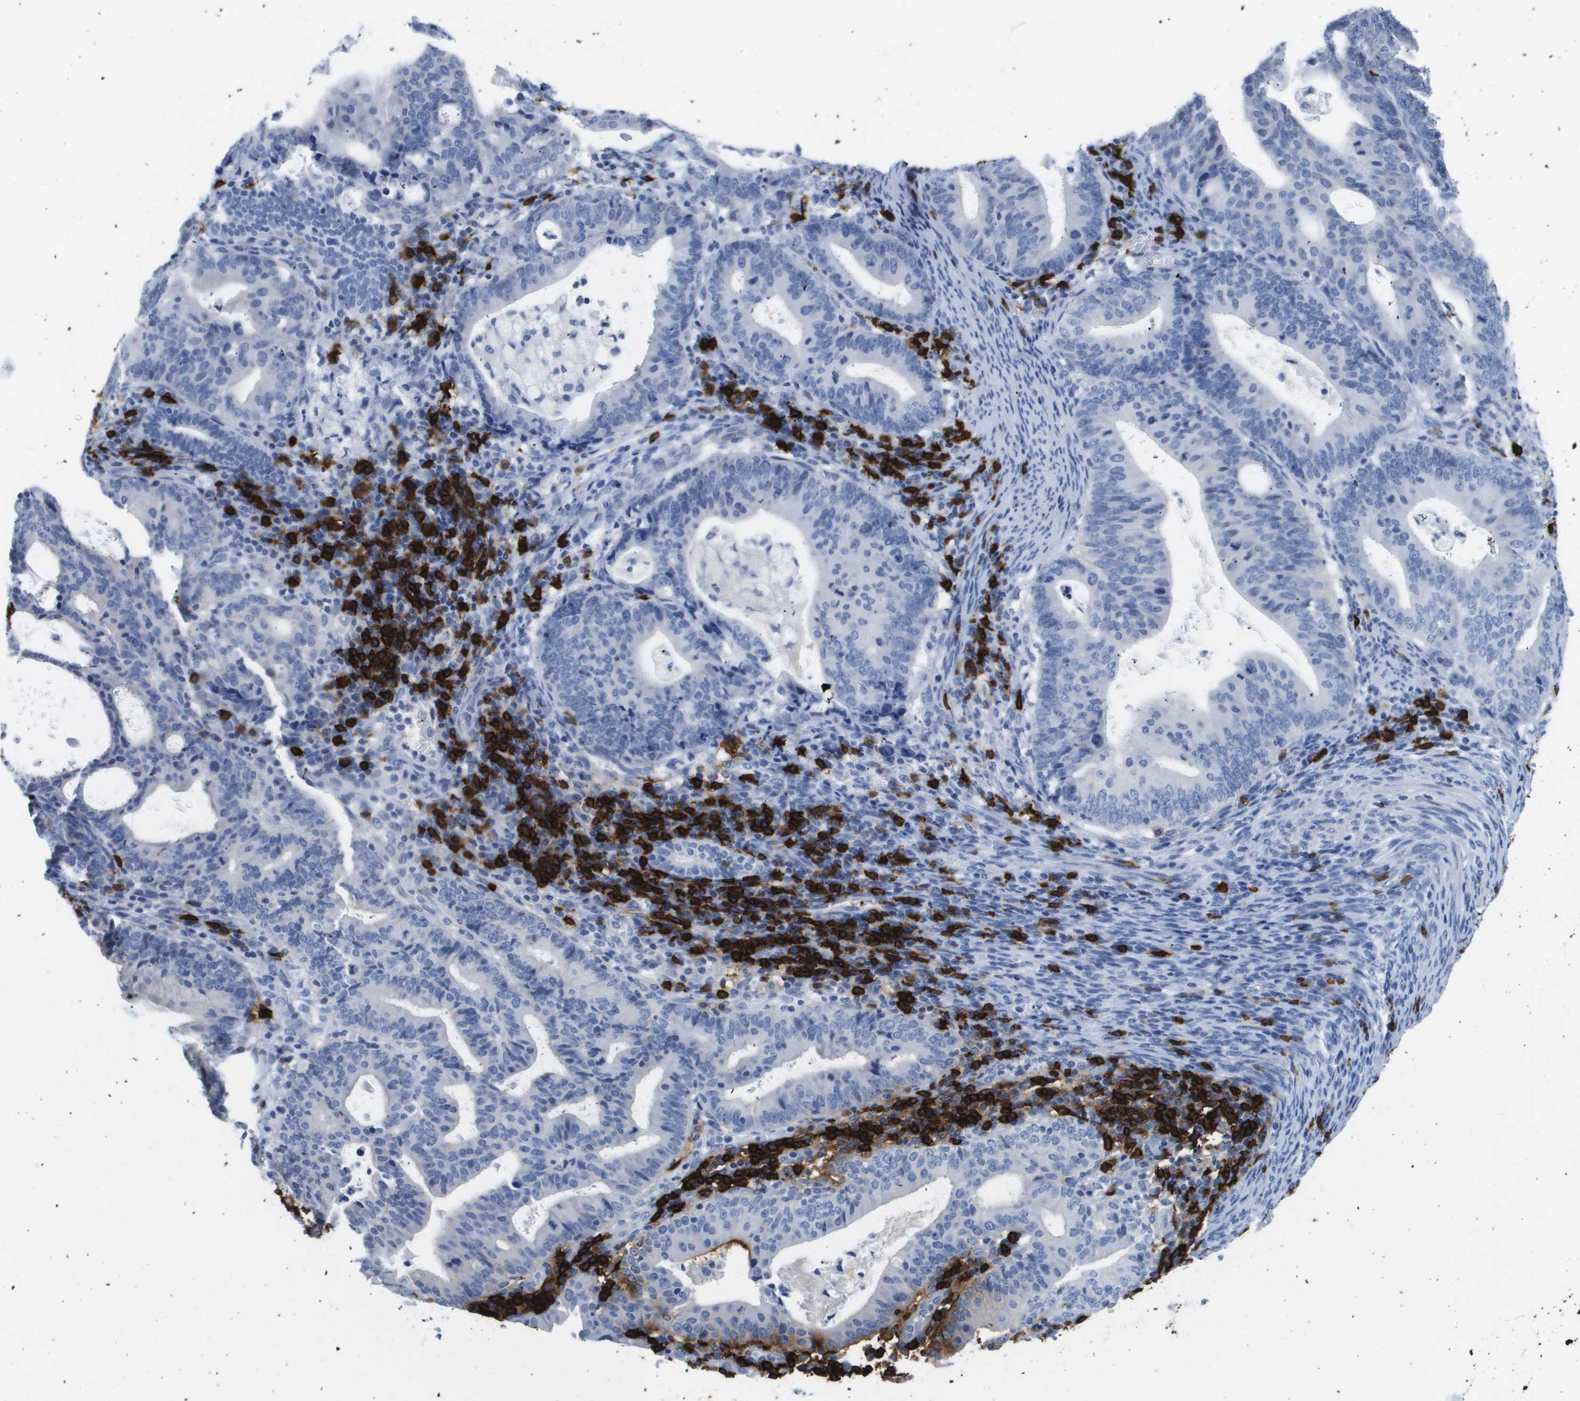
{"staining": {"intensity": "negative", "quantity": "none", "location": "none"}, "tissue": "endometrial cancer", "cell_type": "Tumor cells", "image_type": "cancer", "snomed": [{"axis": "morphology", "description": "Adenocarcinoma, NOS"}, {"axis": "topography", "description": "Uterus"}], "caption": "Immunohistochemical staining of endometrial cancer (adenocarcinoma) demonstrates no significant positivity in tumor cells.", "gene": "MS4A1", "patient": {"sex": "female", "age": 83}}